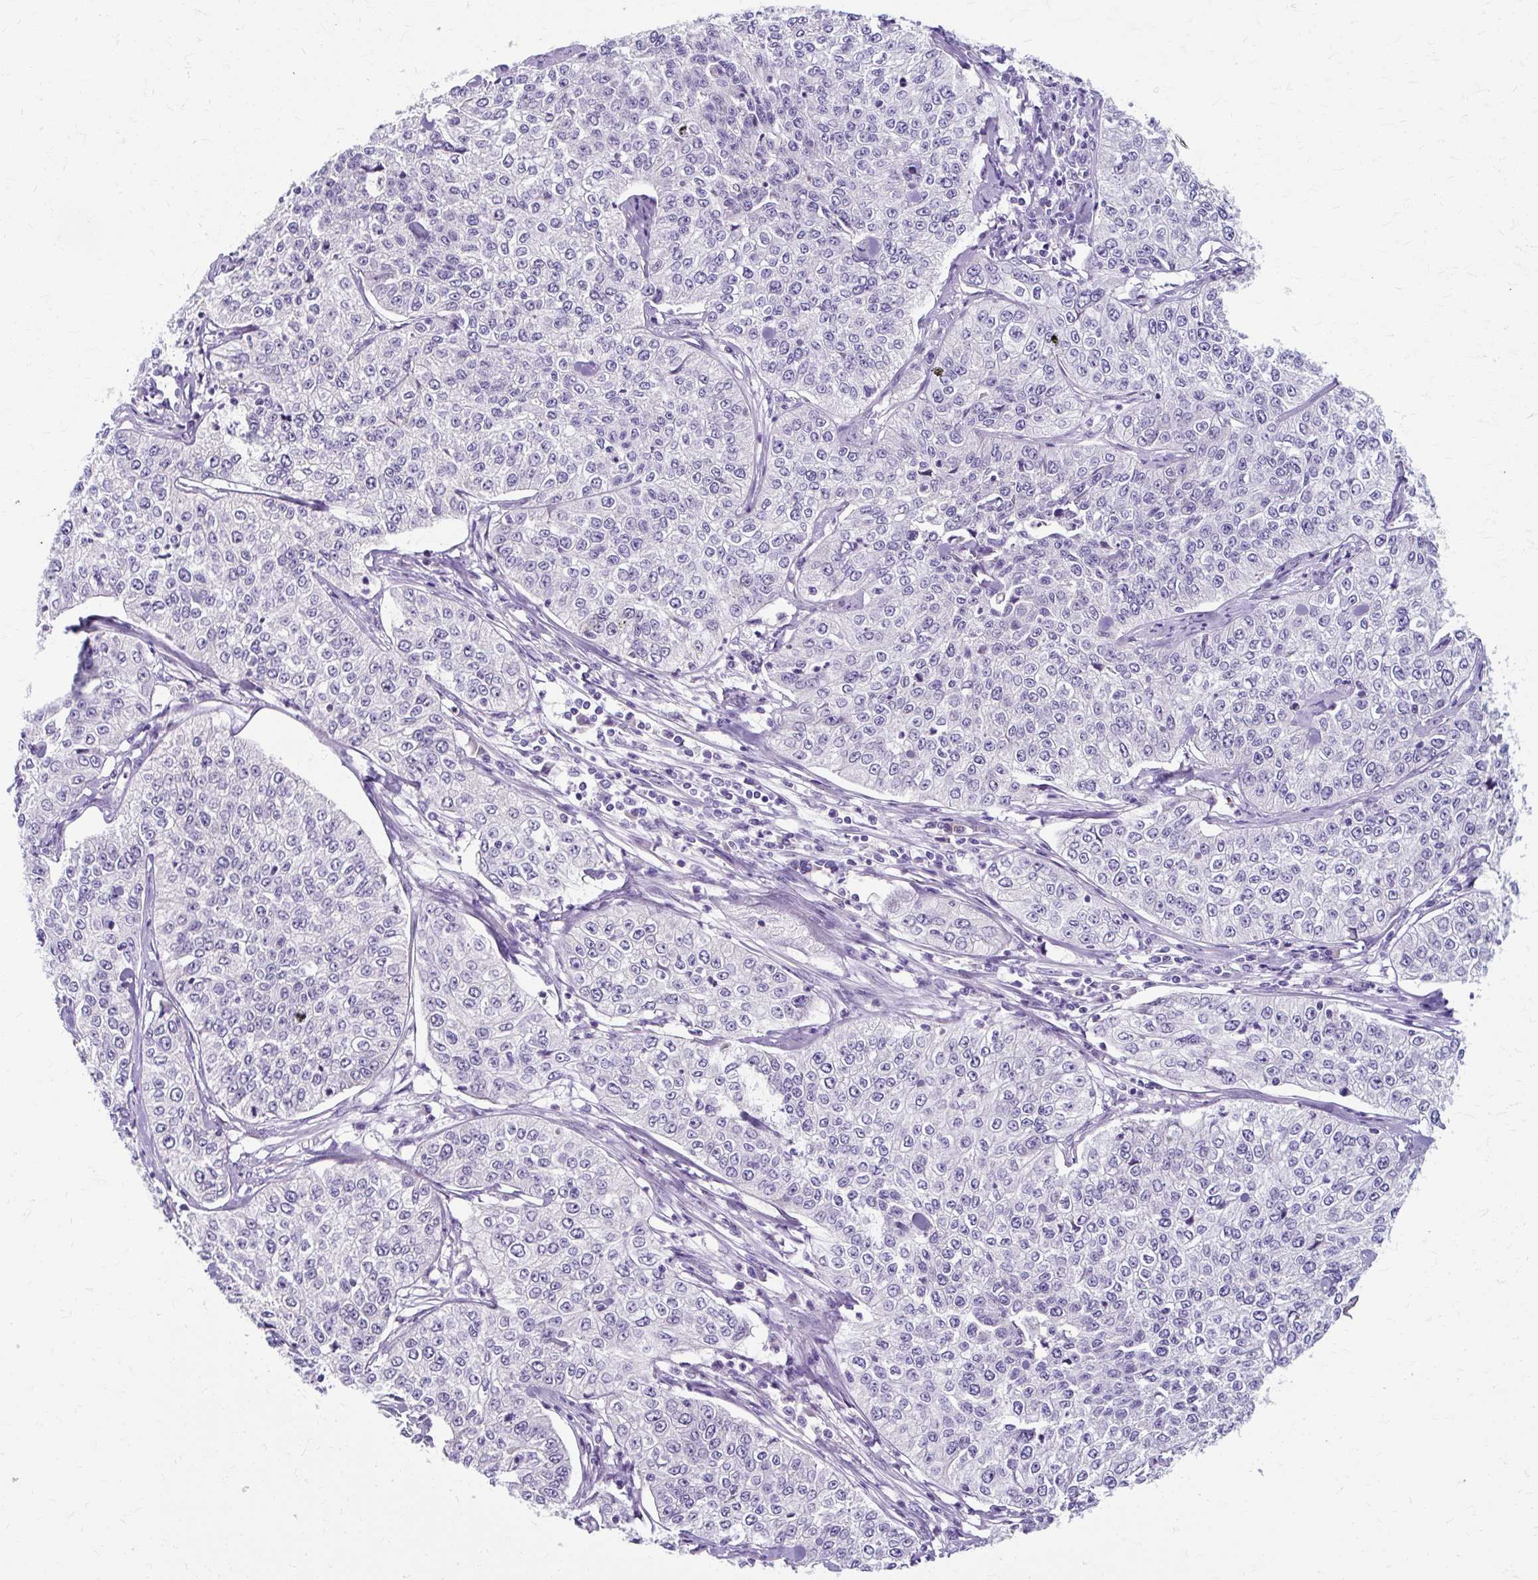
{"staining": {"intensity": "negative", "quantity": "none", "location": "none"}, "tissue": "cervical cancer", "cell_type": "Tumor cells", "image_type": "cancer", "snomed": [{"axis": "morphology", "description": "Squamous cell carcinoma, NOS"}, {"axis": "topography", "description": "Cervix"}], "caption": "The histopathology image displays no significant expression in tumor cells of cervical cancer. The staining was performed using DAB (3,3'-diaminobenzidine) to visualize the protein expression in brown, while the nuclei were stained in blue with hematoxylin (Magnification: 20x).", "gene": "ZNF555", "patient": {"sex": "female", "age": 35}}